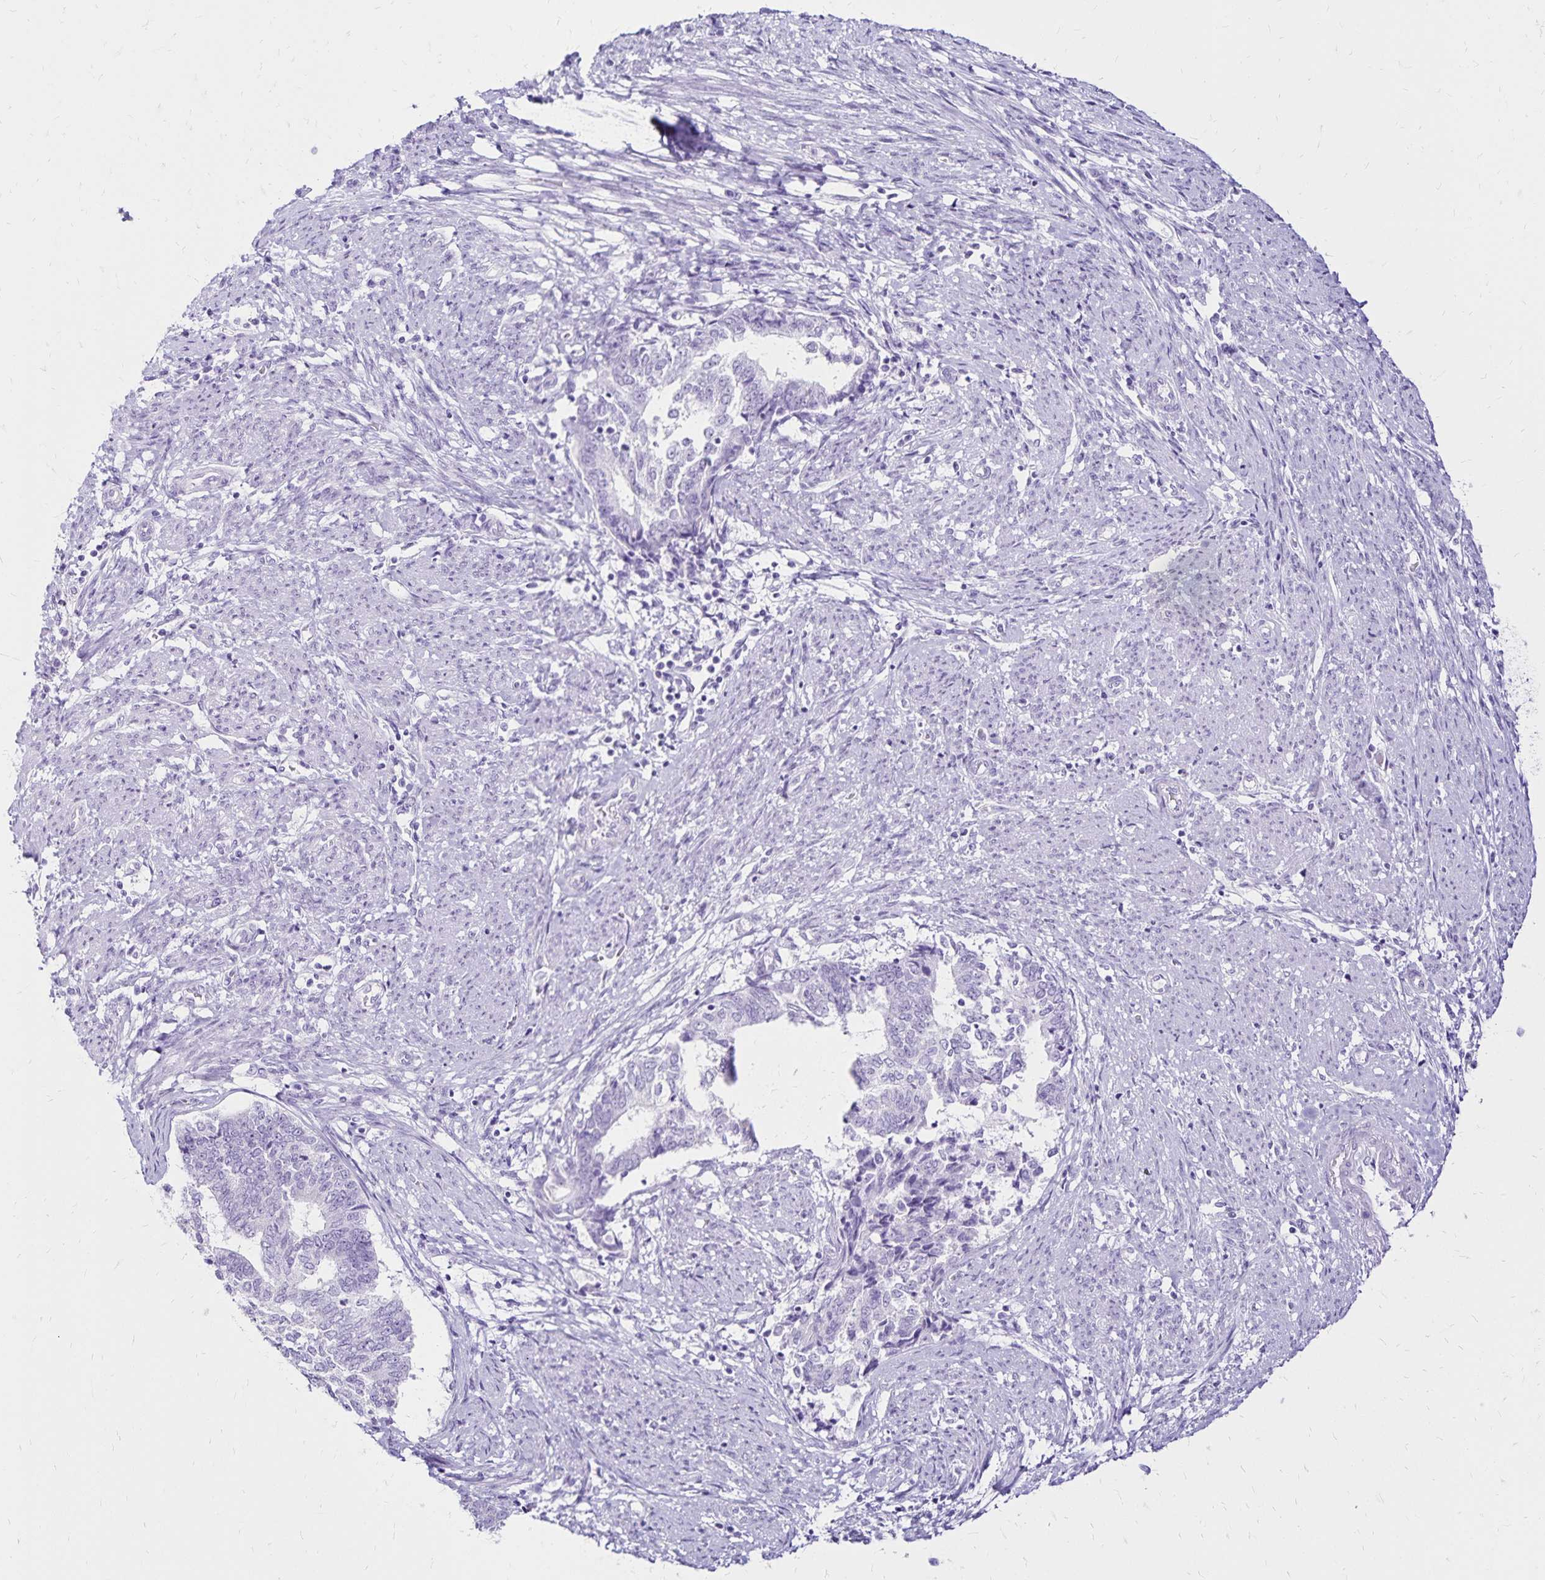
{"staining": {"intensity": "negative", "quantity": "none", "location": "none"}, "tissue": "endometrial cancer", "cell_type": "Tumor cells", "image_type": "cancer", "snomed": [{"axis": "morphology", "description": "Adenocarcinoma, NOS"}, {"axis": "topography", "description": "Endometrium"}], "caption": "Immunohistochemistry (IHC) histopathology image of neoplastic tissue: endometrial cancer (adenocarcinoma) stained with DAB (3,3'-diaminobenzidine) displays no significant protein positivity in tumor cells.", "gene": "LIN28B", "patient": {"sex": "female", "age": 65}}